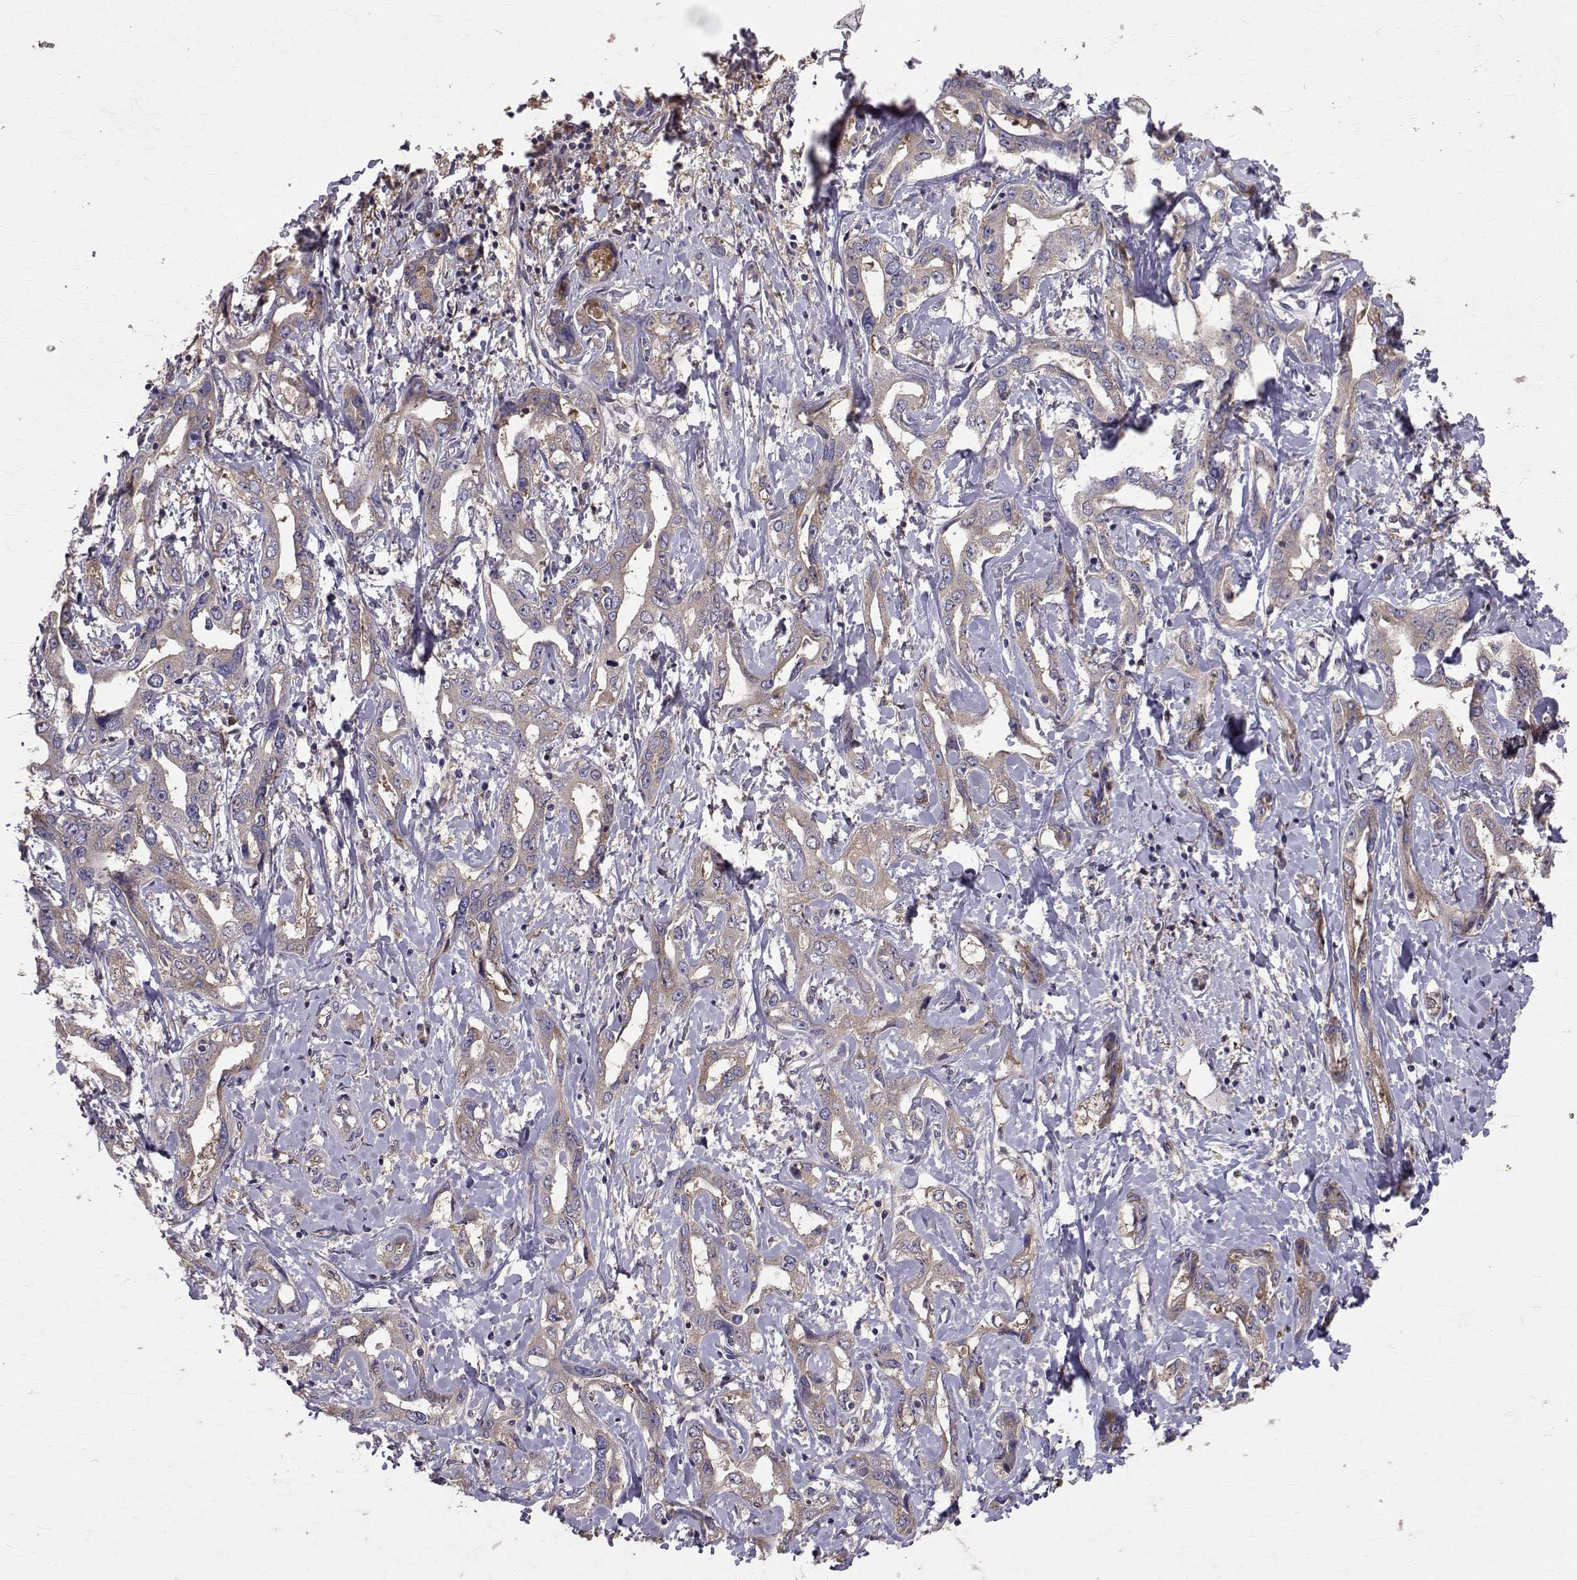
{"staining": {"intensity": "weak", "quantity": ">75%", "location": "cytoplasmic/membranous"}, "tissue": "liver cancer", "cell_type": "Tumor cells", "image_type": "cancer", "snomed": [{"axis": "morphology", "description": "Cholangiocarcinoma"}, {"axis": "topography", "description": "Liver"}], "caption": "Liver cholangiocarcinoma tissue reveals weak cytoplasmic/membranous expression in approximately >75% of tumor cells", "gene": "FARSB", "patient": {"sex": "male", "age": 59}}